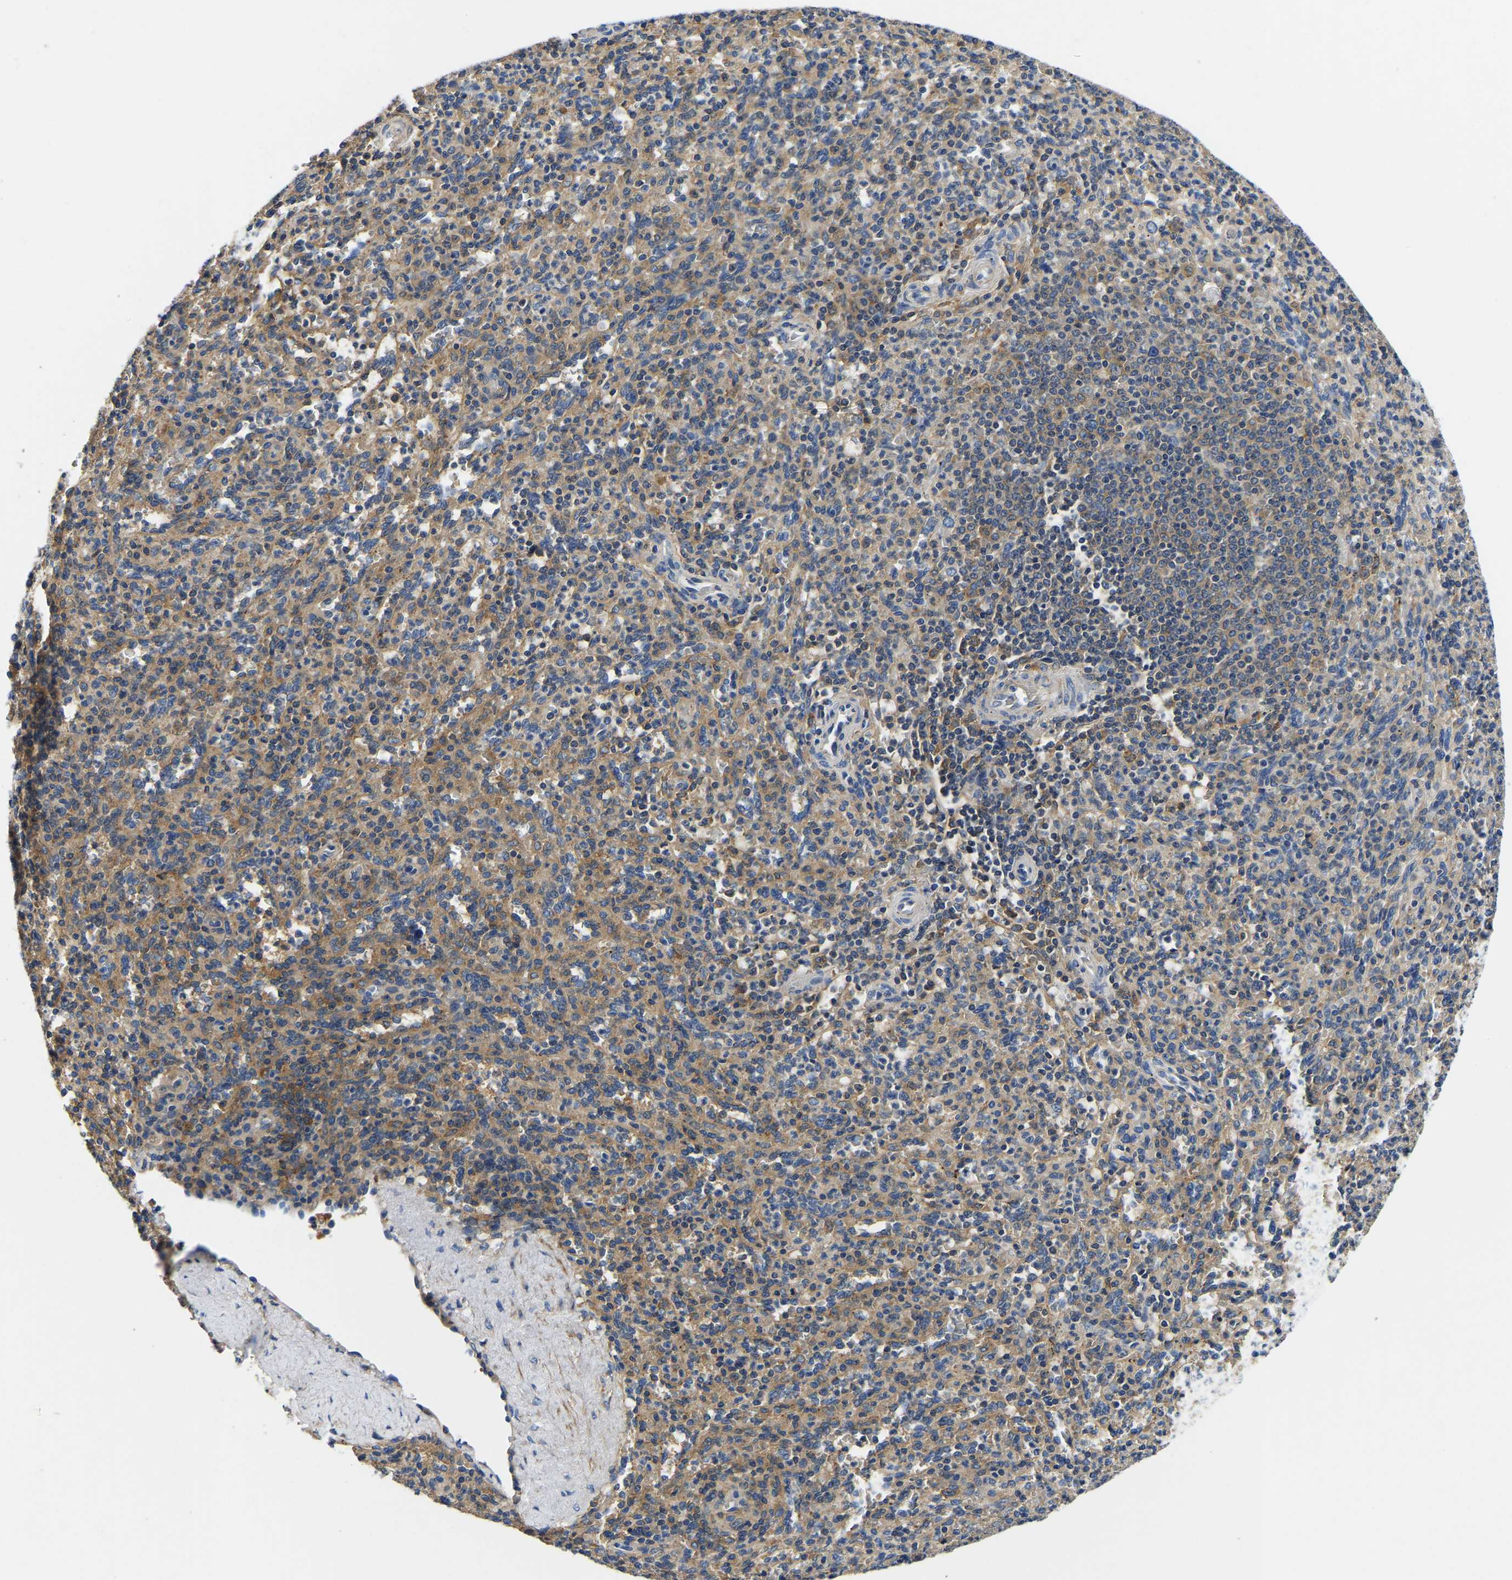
{"staining": {"intensity": "moderate", "quantity": "<25%", "location": "cytoplasmic/membranous"}, "tissue": "spleen", "cell_type": "Cells in red pulp", "image_type": "normal", "snomed": [{"axis": "morphology", "description": "Normal tissue, NOS"}, {"axis": "topography", "description": "Spleen"}], "caption": "High-magnification brightfield microscopy of benign spleen stained with DAB (3,3'-diaminobenzidine) (brown) and counterstained with hematoxylin (blue). cells in red pulp exhibit moderate cytoplasmic/membranous expression is seen in approximately<25% of cells. Immunohistochemistry stains the protein in brown and the nuclei are stained blue.", "gene": "STAT2", "patient": {"sex": "male", "age": 36}}